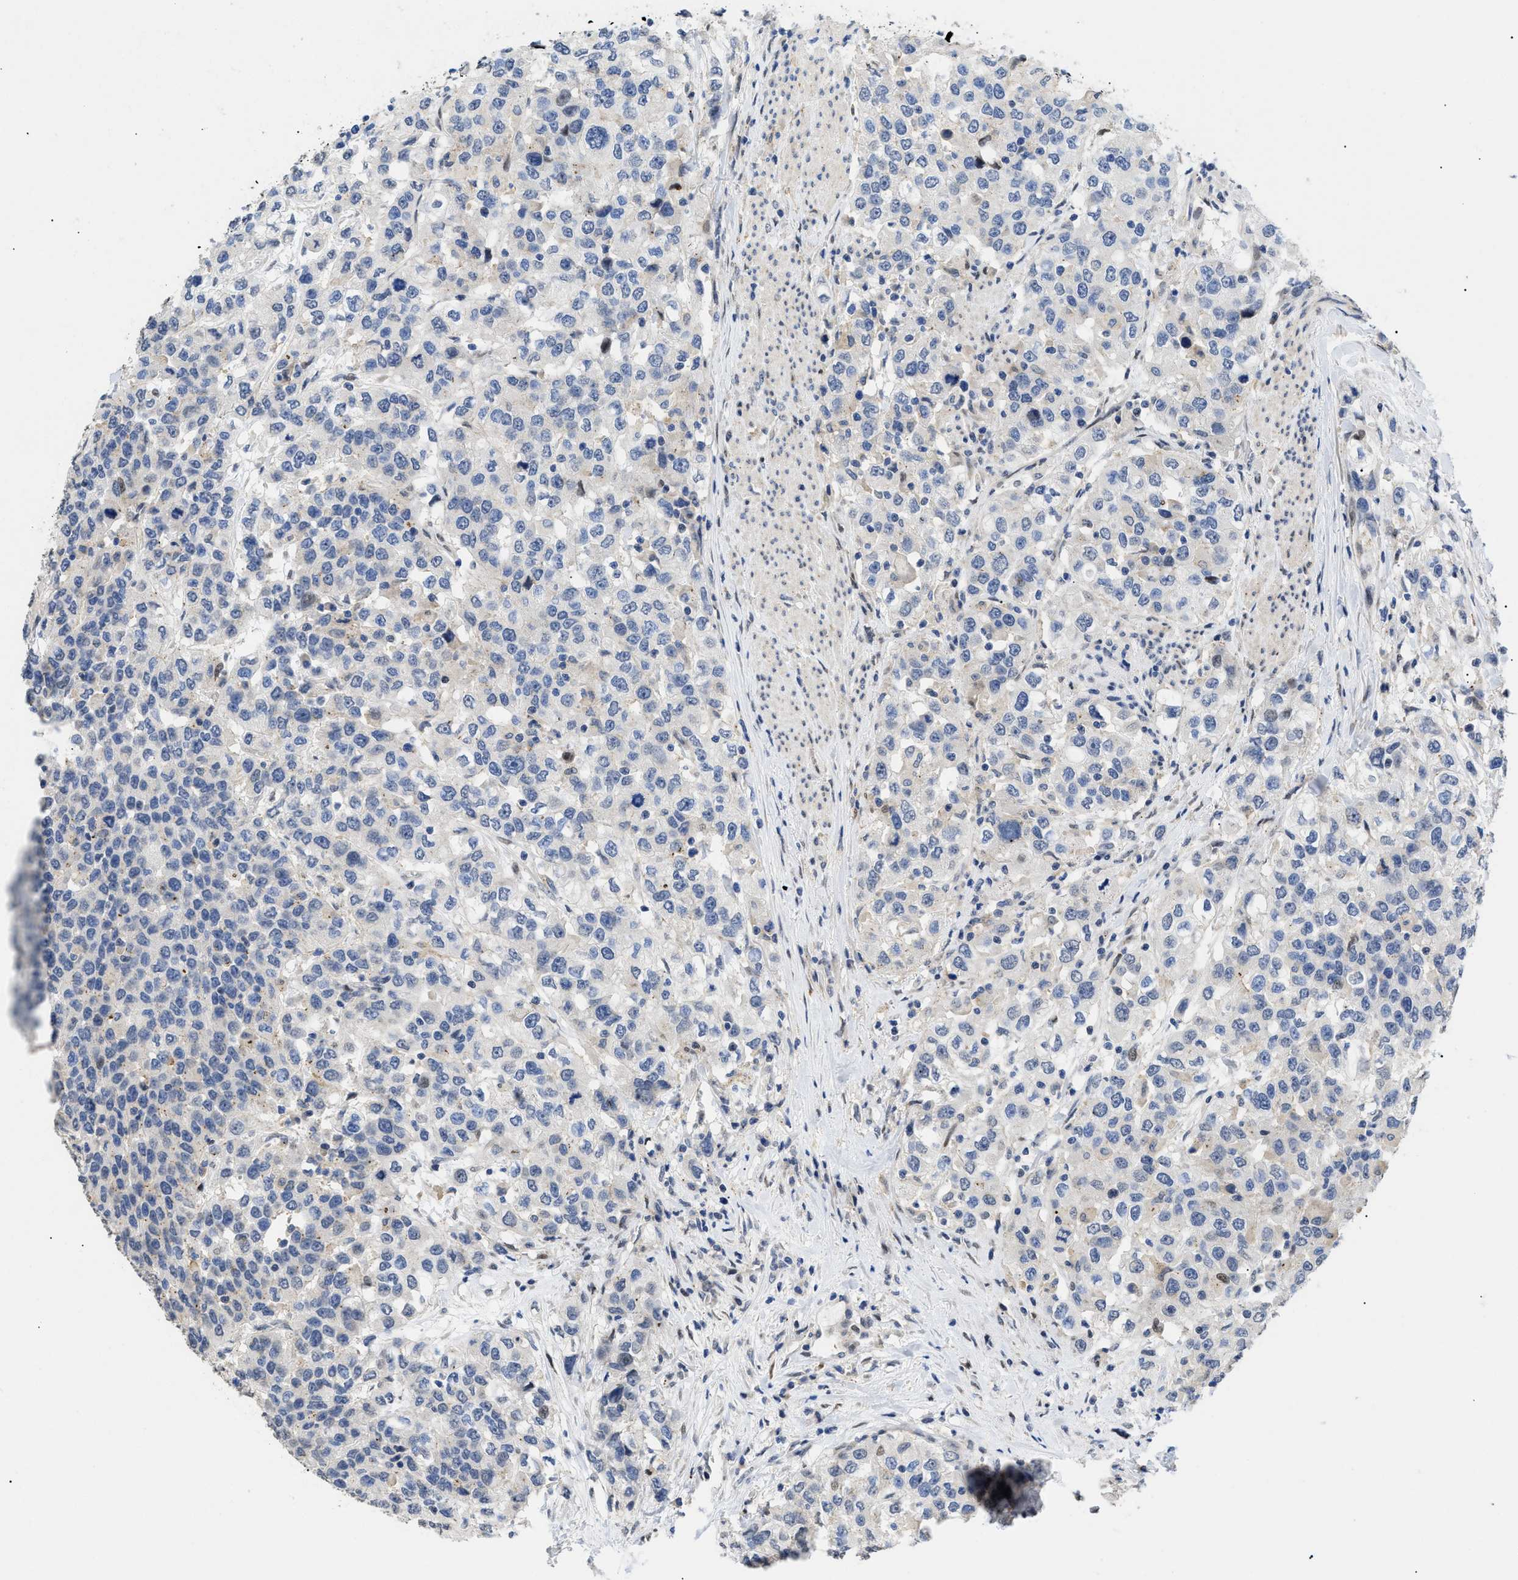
{"staining": {"intensity": "negative", "quantity": "none", "location": "none"}, "tissue": "urothelial cancer", "cell_type": "Tumor cells", "image_type": "cancer", "snomed": [{"axis": "morphology", "description": "Urothelial carcinoma, High grade"}, {"axis": "topography", "description": "Urinary bladder"}], "caption": "A high-resolution photomicrograph shows immunohistochemistry (IHC) staining of urothelial carcinoma (high-grade), which displays no significant positivity in tumor cells.", "gene": "SFXN5", "patient": {"sex": "female", "age": 80}}